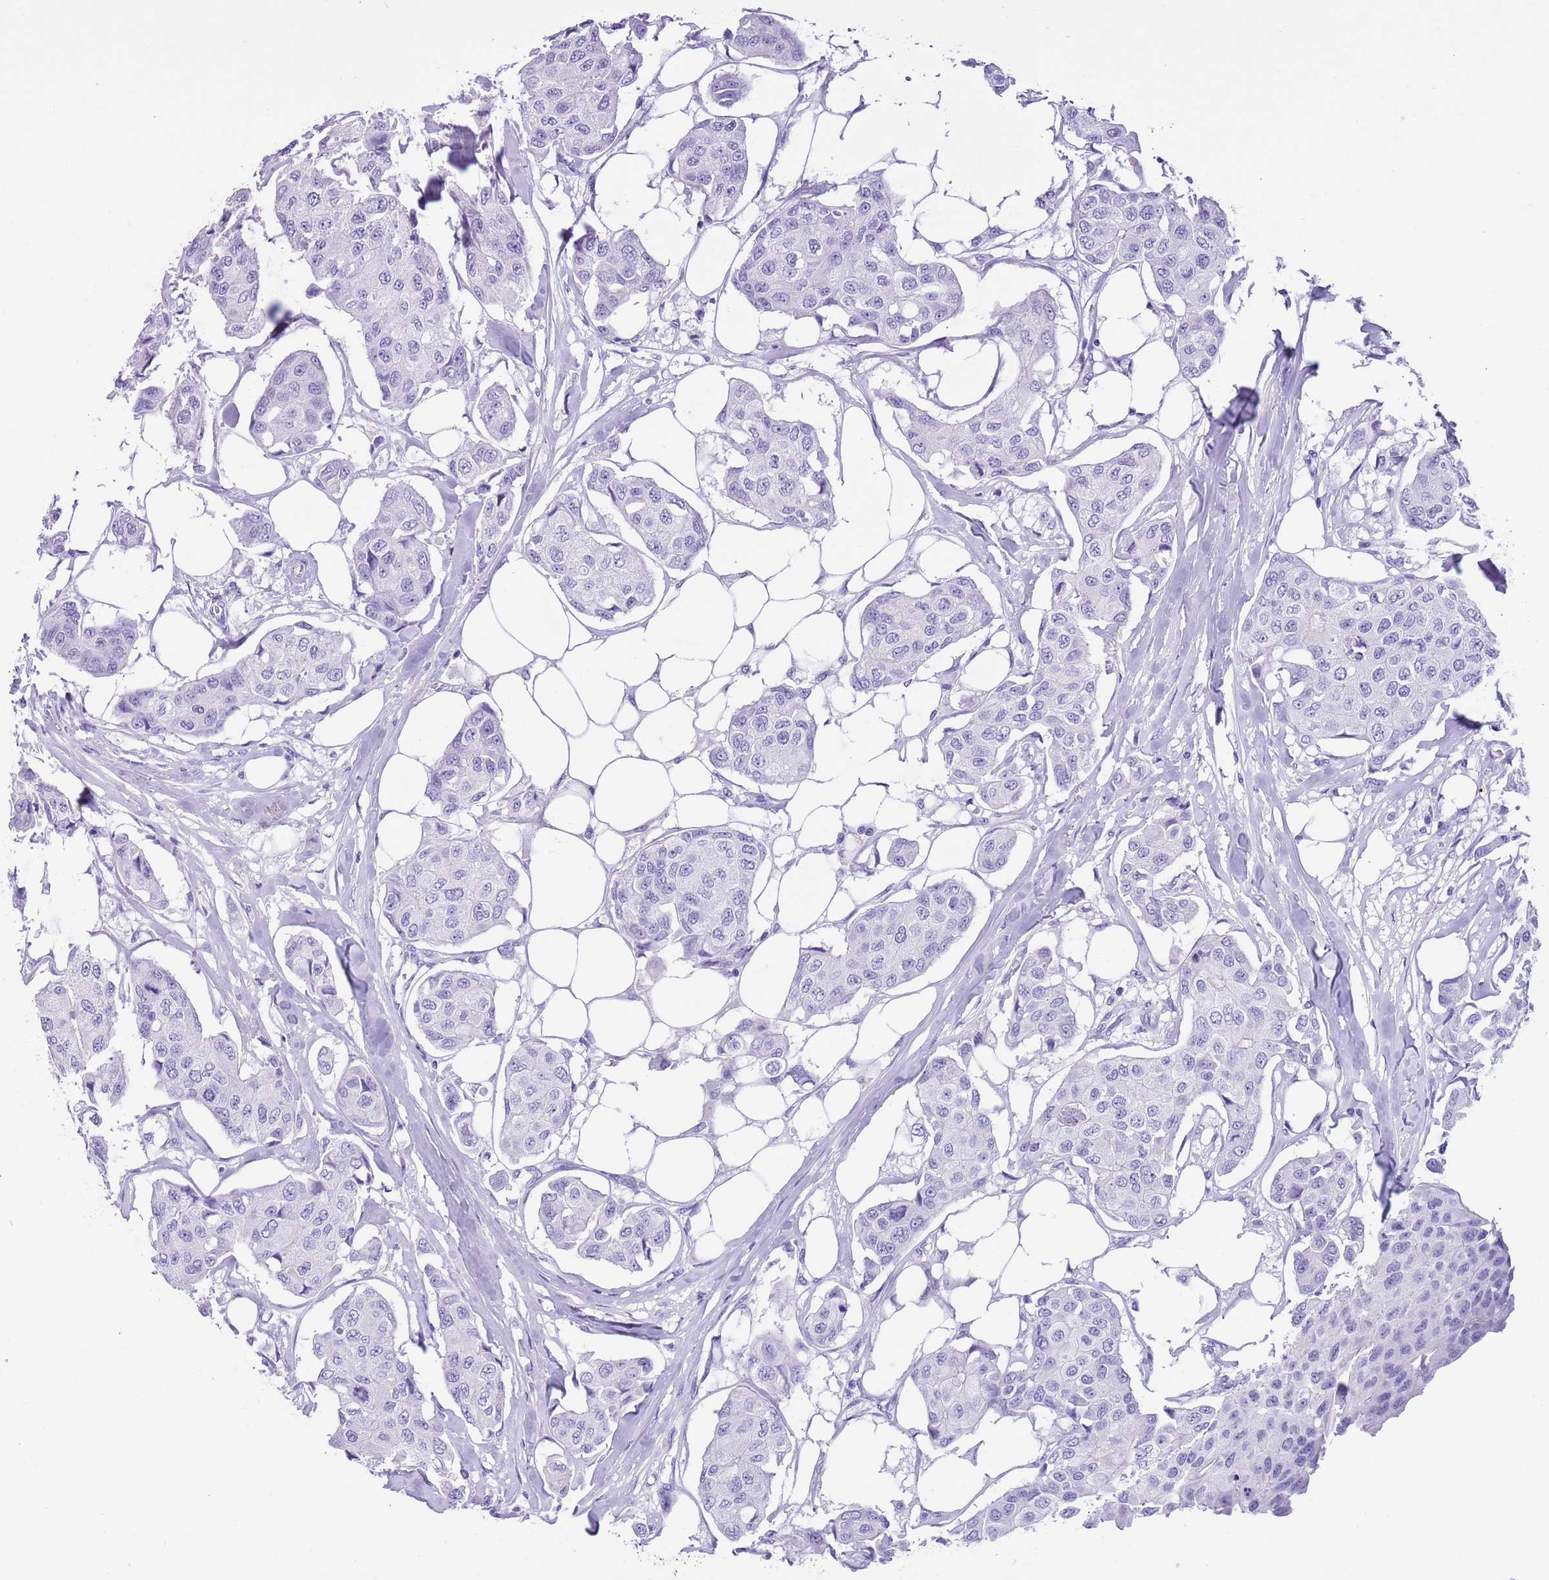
{"staining": {"intensity": "negative", "quantity": "none", "location": "none"}, "tissue": "breast cancer", "cell_type": "Tumor cells", "image_type": "cancer", "snomed": [{"axis": "morphology", "description": "Duct carcinoma"}, {"axis": "topography", "description": "Breast"}, {"axis": "topography", "description": "Lymph node"}], "caption": "Intraductal carcinoma (breast) was stained to show a protein in brown. There is no significant staining in tumor cells. Nuclei are stained in blue.", "gene": "TBC1D10B", "patient": {"sex": "female", "age": 80}}